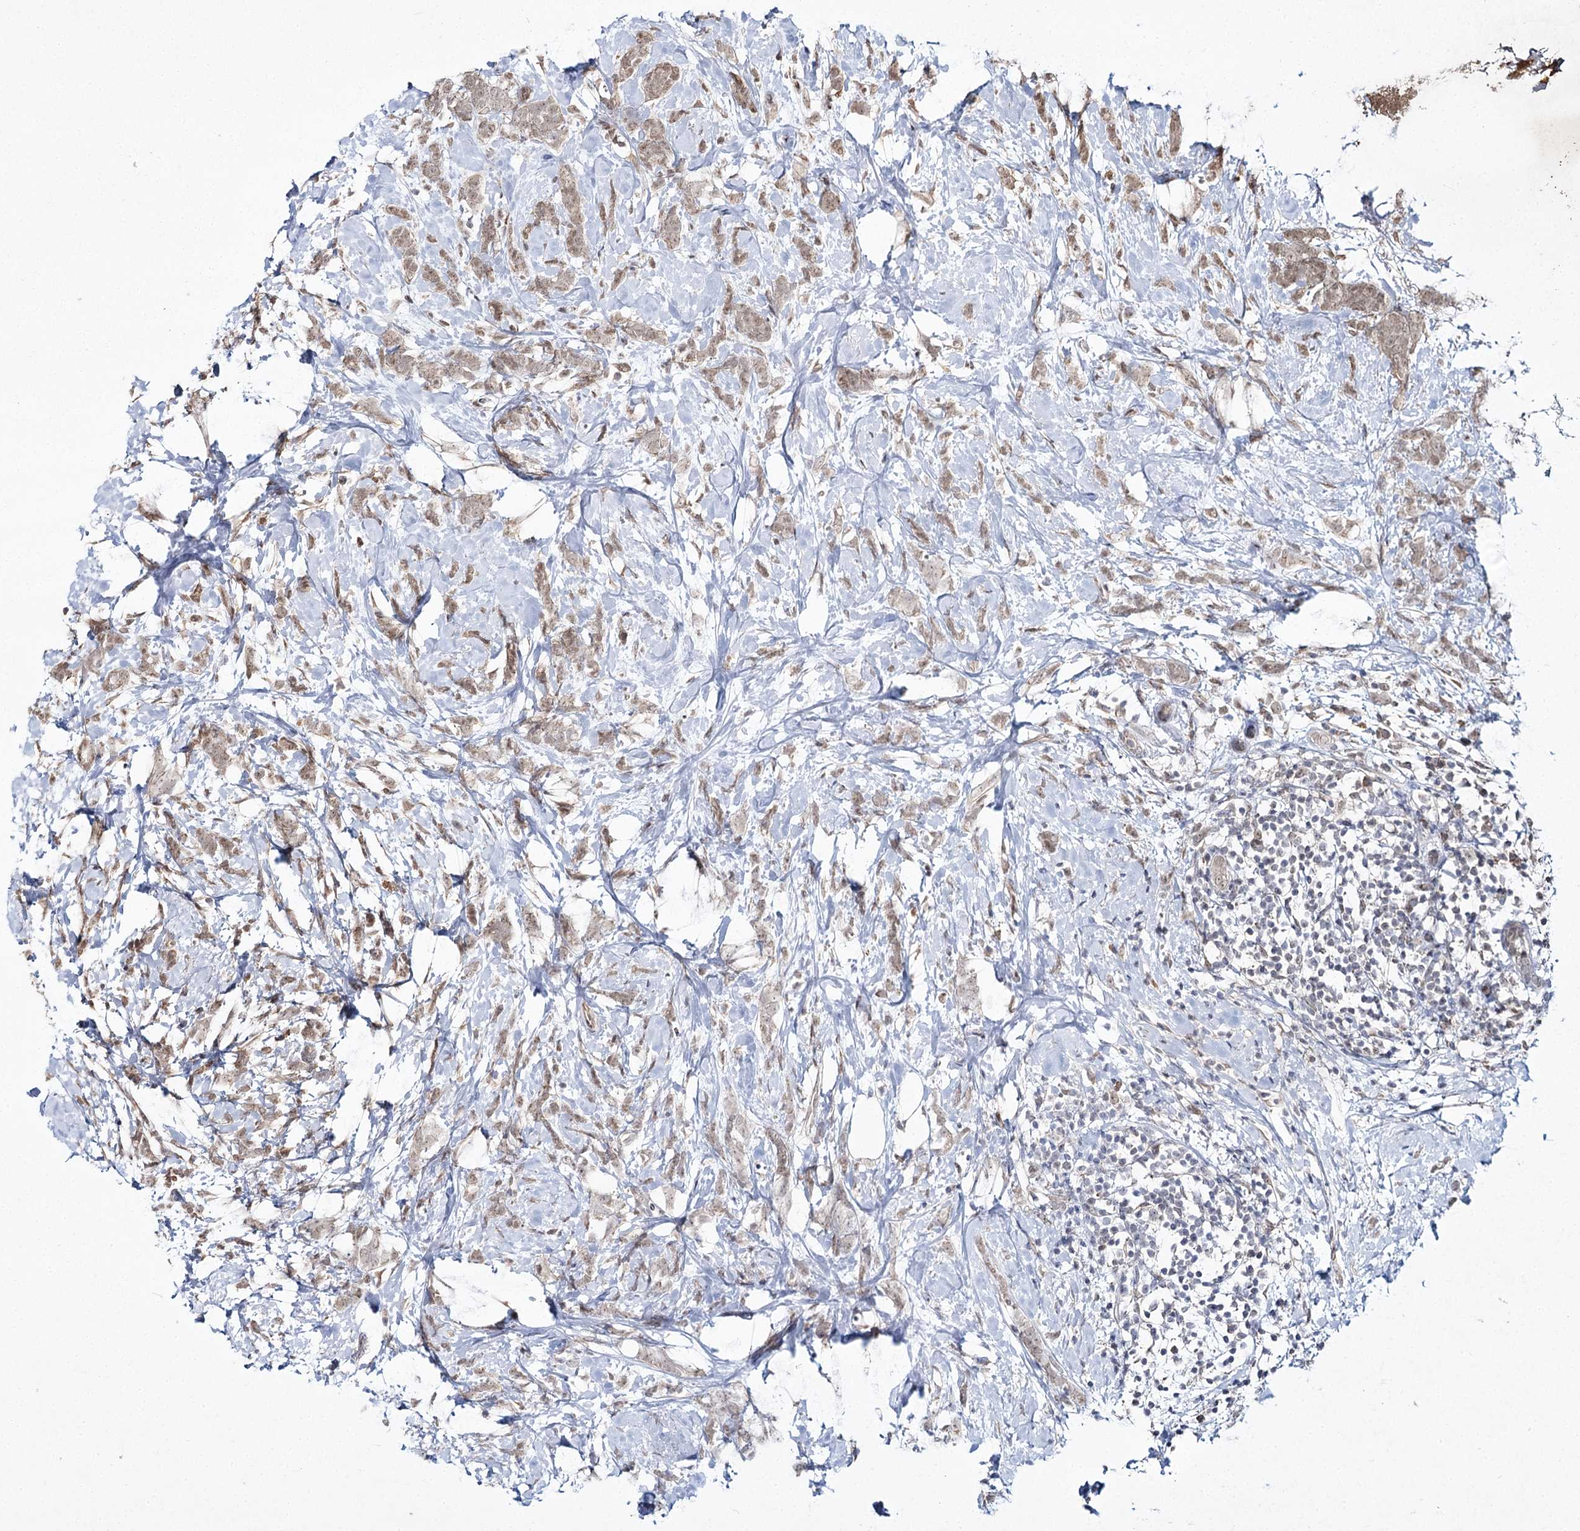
{"staining": {"intensity": "weak", "quantity": ">75%", "location": "cytoplasmic/membranous,nuclear"}, "tissue": "breast cancer", "cell_type": "Tumor cells", "image_type": "cancer", "snomed": [{"axis": "morphology", "description": "Lobular carcinoma"}, {"axis": "topography", "description": "Breast"}], "caption": "Immunohistochemical staining of breast cancer displays weak cytoplasmic/membranous and nuclear protein staining in approximately >75% of tumor cells.", "gene": "TRNT1", "patient": {"sex": "female", "age": 58}}